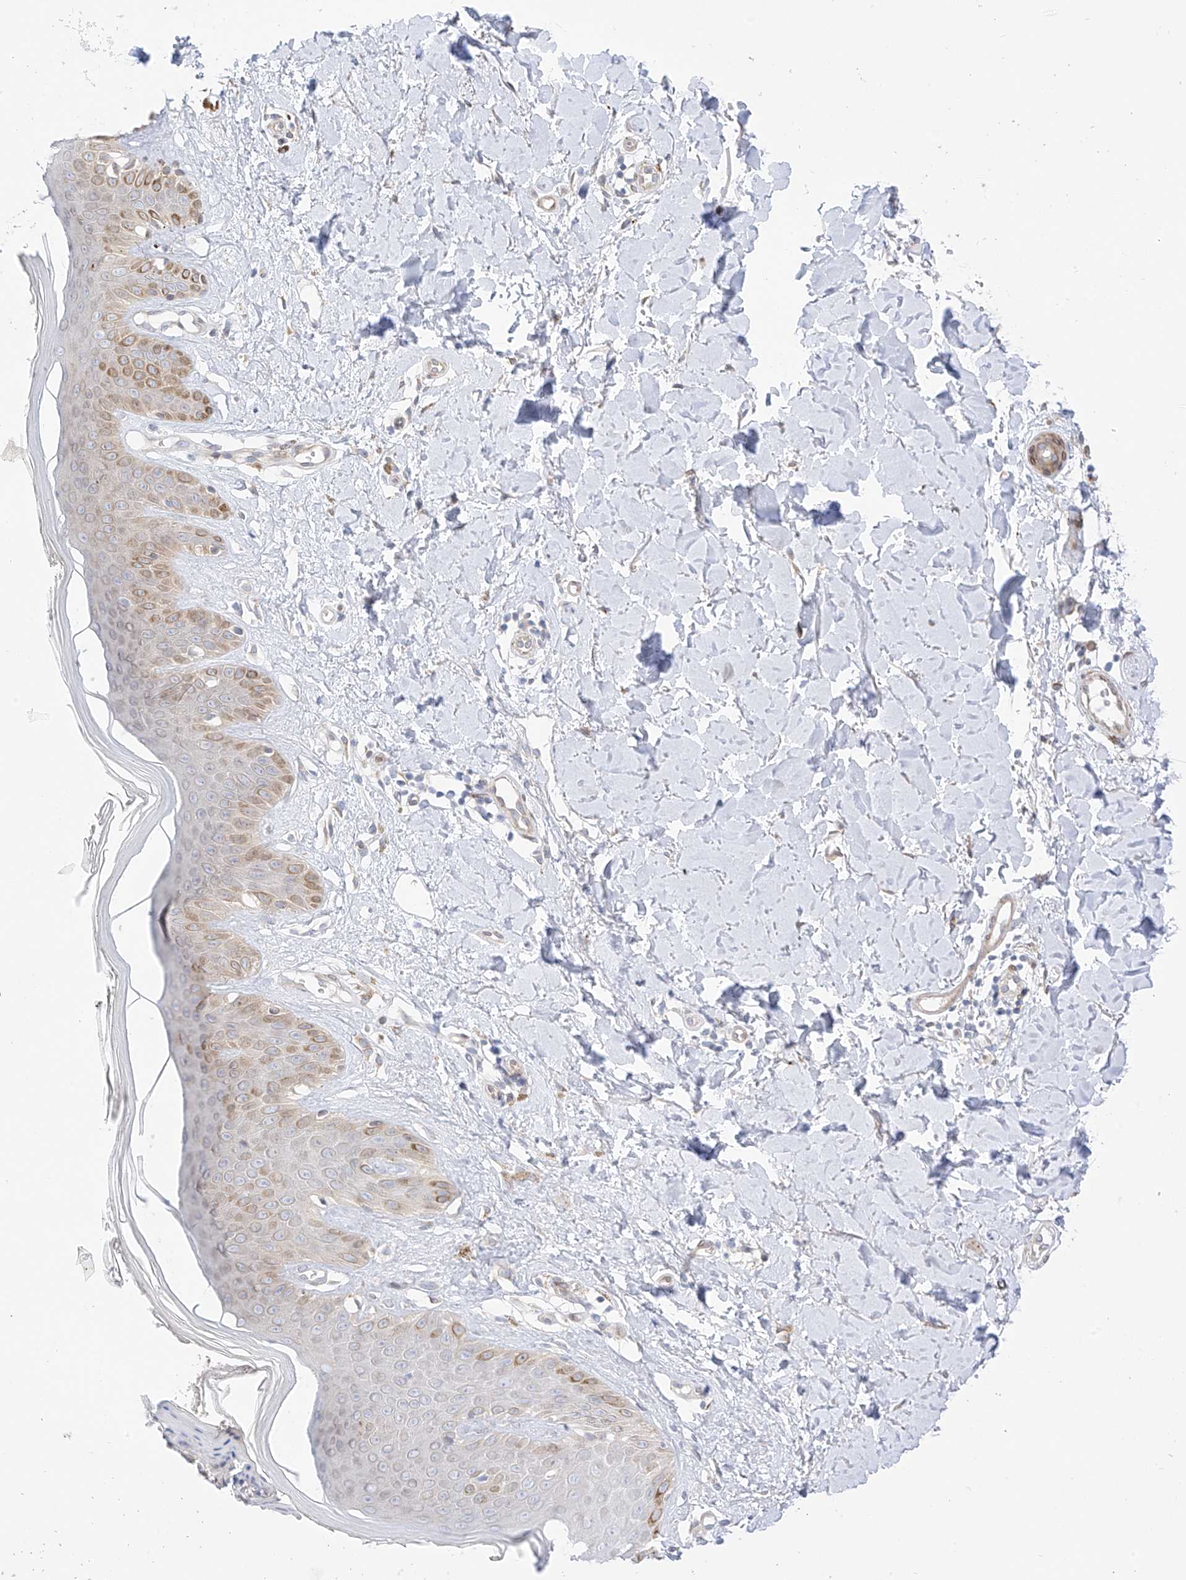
{"staining": {"intensity": "moderate", "quantity": ">75%", "location": "cytoplasmic/membranous"}, "tissue": "skin", "cell_type": "Fibroblasts", "image_type": "normal", "snomed": [{"axis": "morphology", "description": "Normal tissue, NOS"}, {"axis": "topography", "description": "Skin"}], "caption": "Protein staining exhibits moderate cytoplasmic/membranous expression in approximately >75% of fibroblasts in unremarkable skin.", "gene": "PCYOX1", "patient": {"sex": "female", "age": 64}}